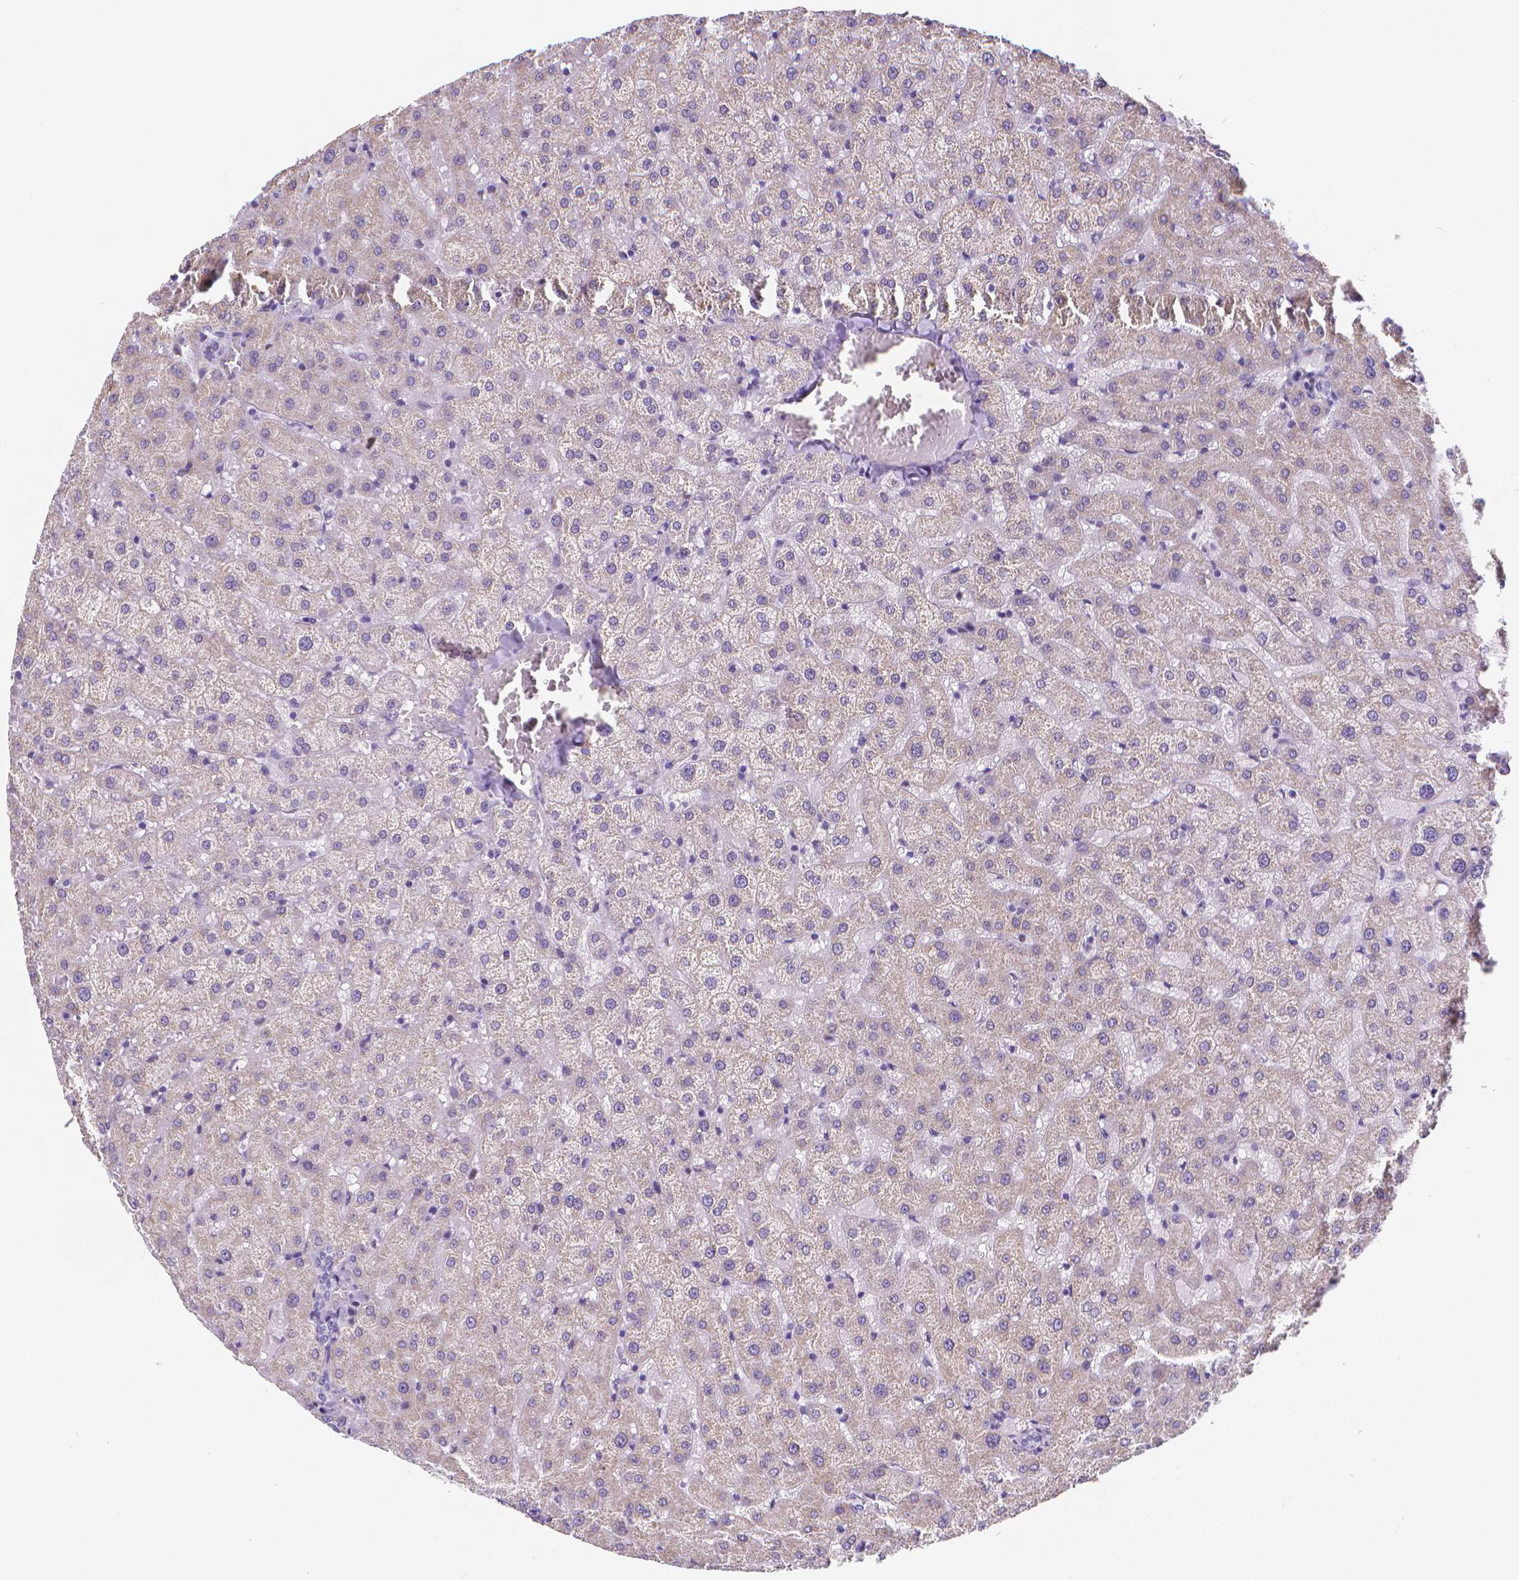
{"staining": {"intensity": "negative", "quantity": "none", "location": "none"}, "tissue": "liver", "cell_type": "Cholangiocytes", "image_type": "normal", "snomed": [{"axis": "morphology", "description": "Normal tissue, NOS"}, {"axis": "topography", "description": "Liver"}], "caption": "The photomicrograph exhibits no significant staining in cholangiocytes of liver. Nuclei are stained in blue.", "gene": "MEF2C", "patient": {"sex": "female", "age": 50}}